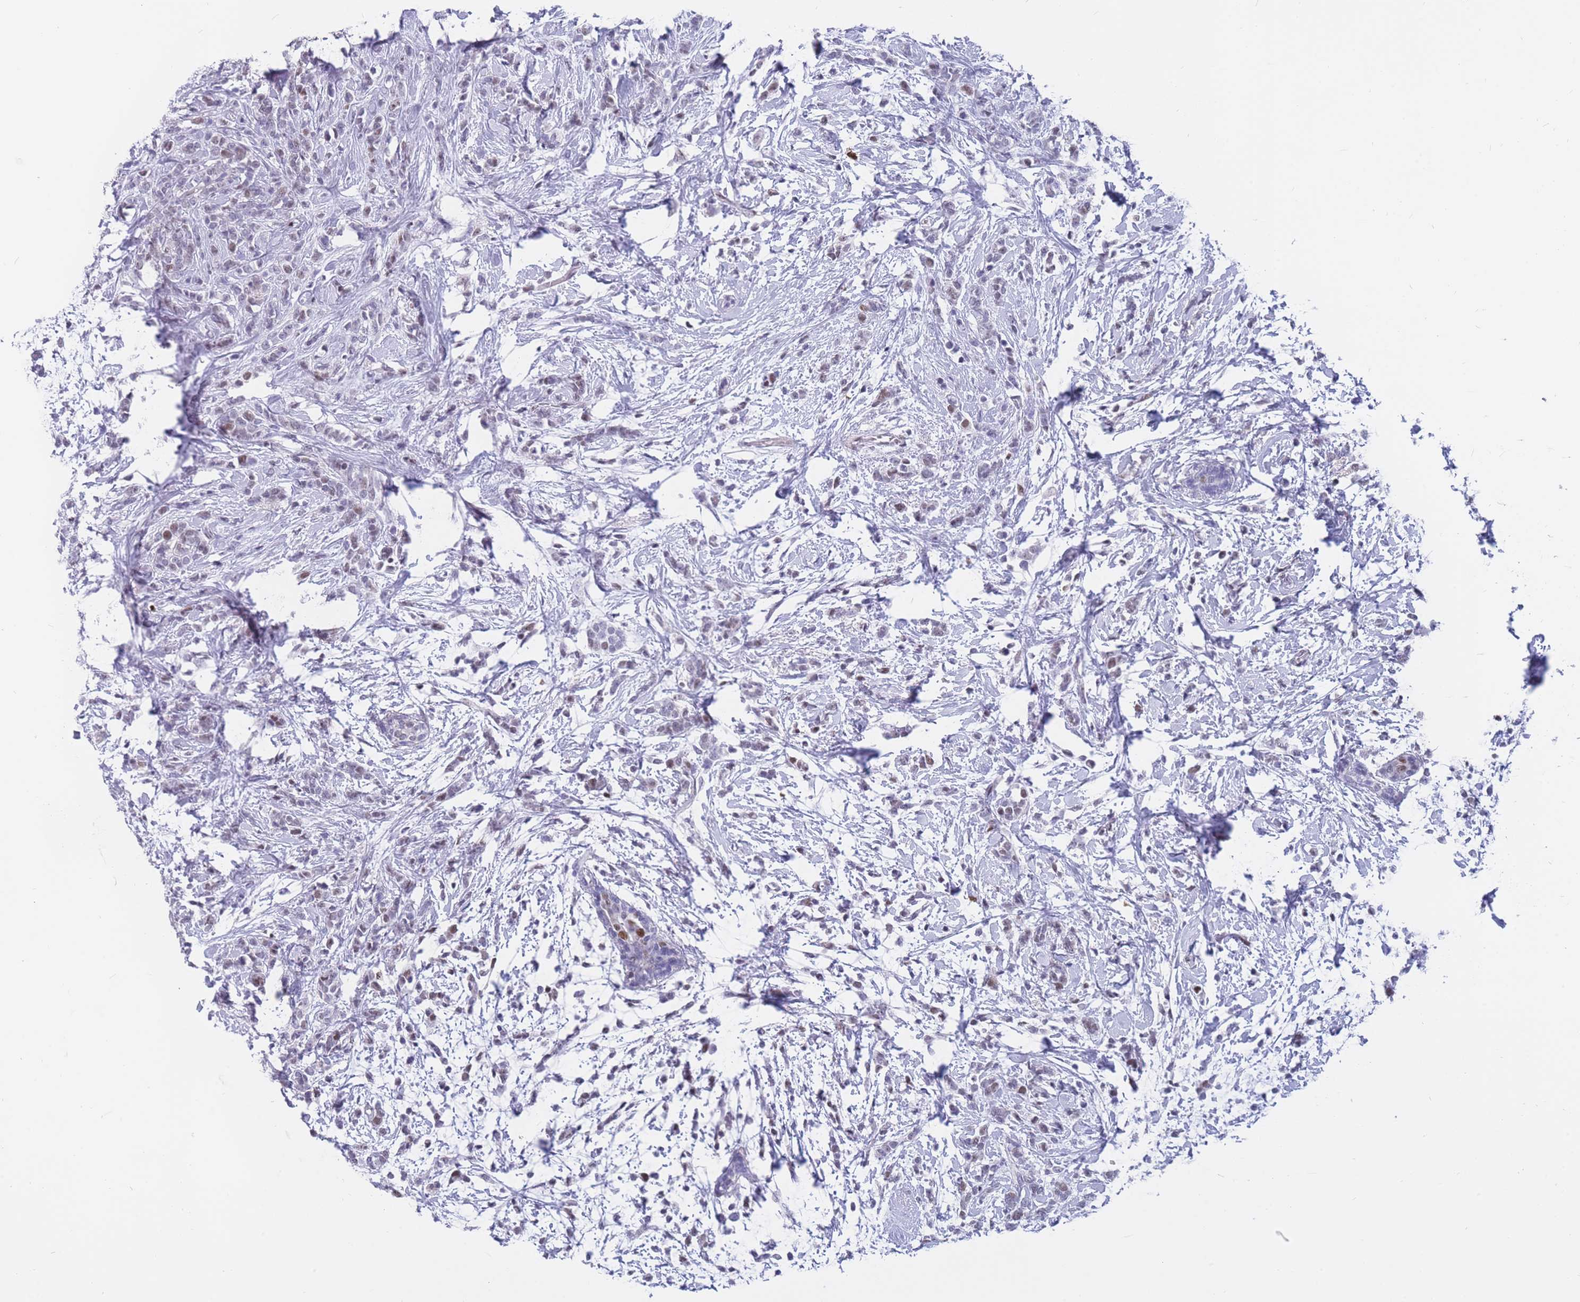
{"staining": {"intensity": "negative", "quantity": "none", "location": "none"}, "tissue": "breast cancer", "cell_type": "Tumor cells", "image_type": "cancer", "snomed": [{"axis": "morphology", "description": "Lobular carcinoma"}, {"axis": "topography", "description": "Breast"}], "caption": "IHC of human breast cancer (lobular carcinoma) exhibits no staining in tumor cells.", "gene": "NASP", "patient": {"sex": "female", "age": 58}}